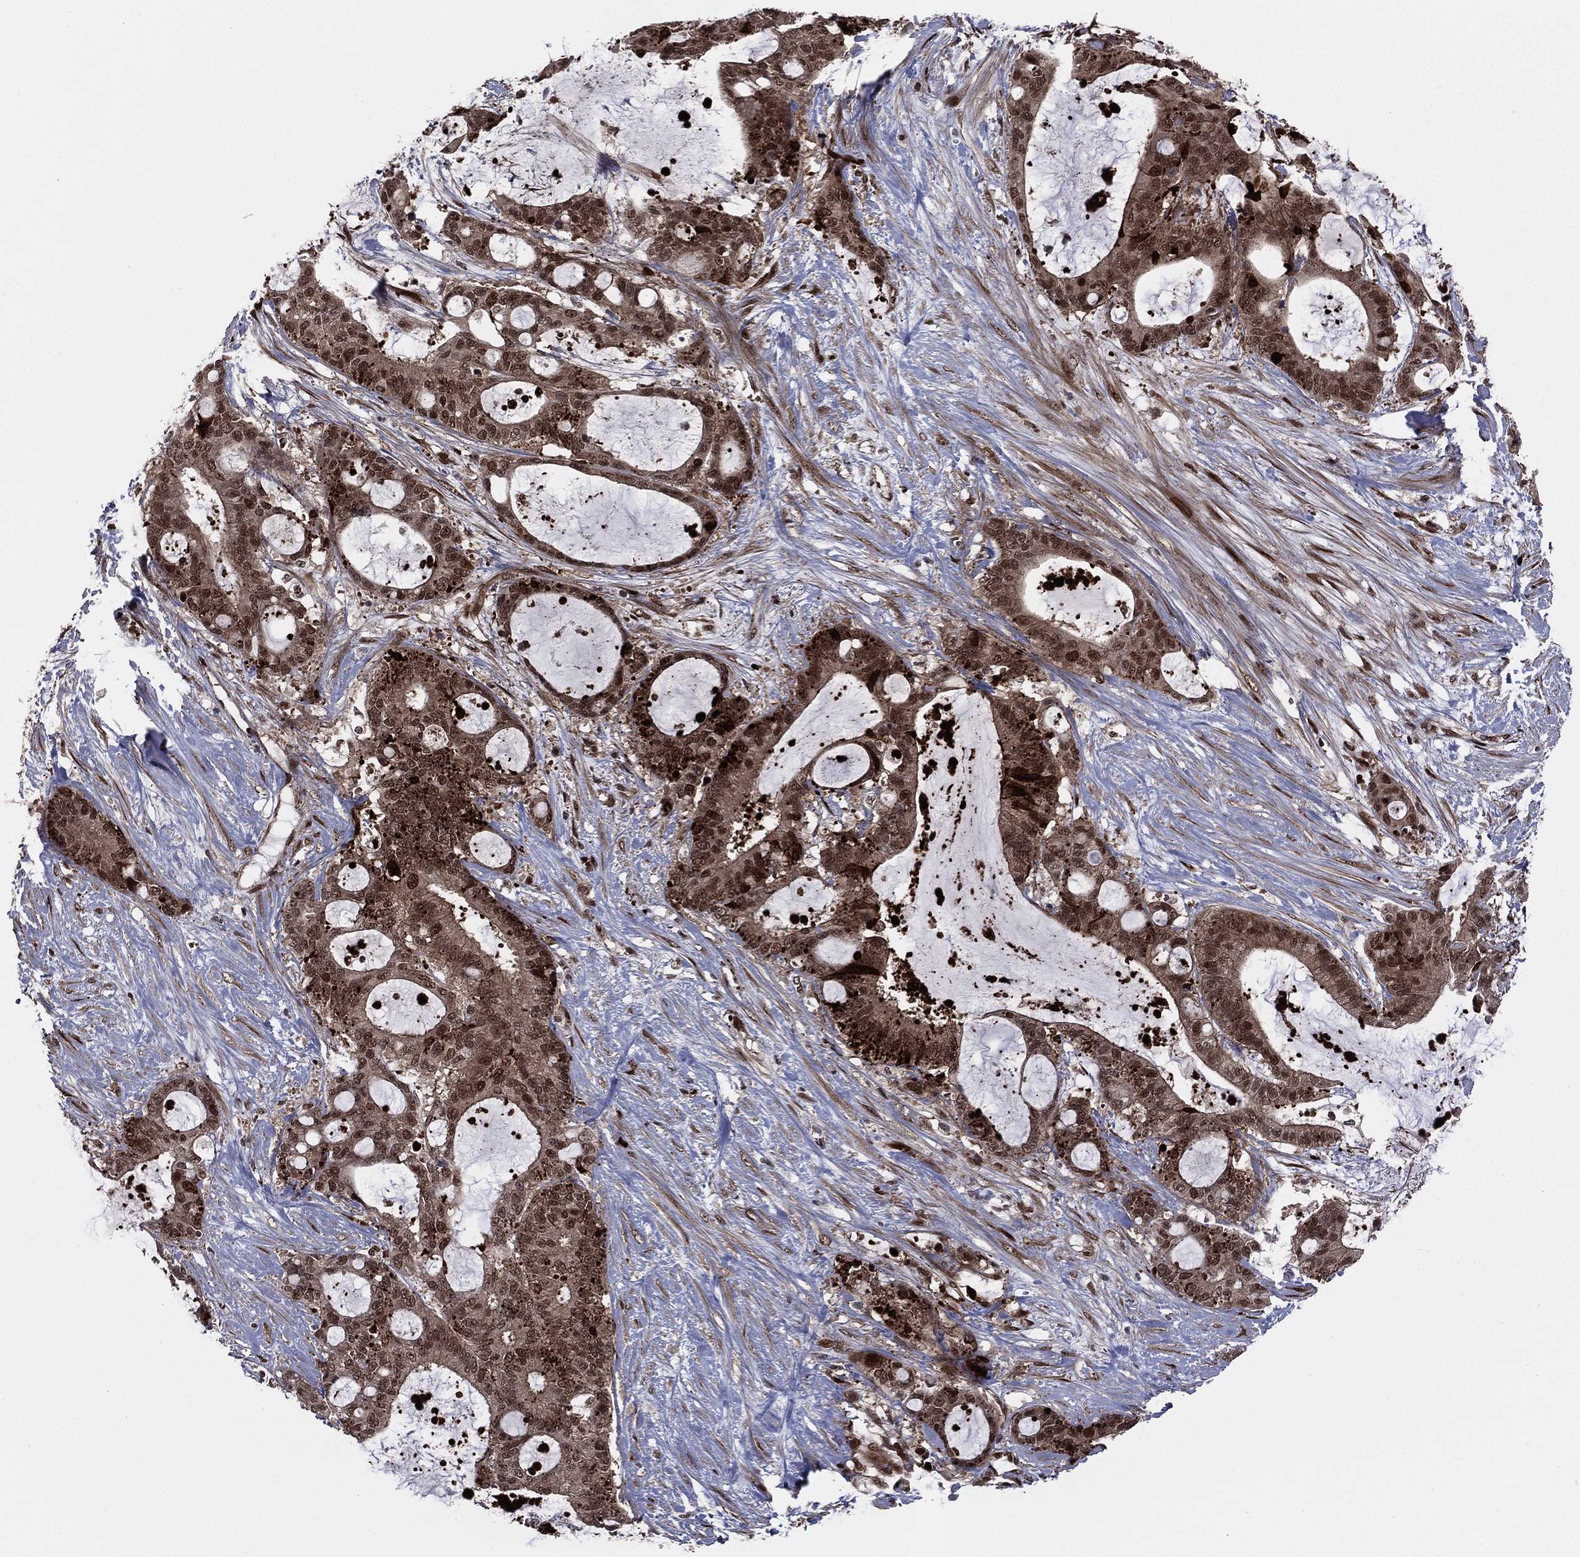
{"staining": {"intensity": "strong", "quantity": "25%-75%", "location": "nuclear"}, "tissue": "liver cancer", "cell_type": "Tumor cells", "image_type": "cancer", "snomed": [{"axis": "morphology", "description": "Normal tissue, NOS"}, {"axis": "morphology", "description": "Cholangiocarcinoma"}, {"axis": "topography", "description": "Liver"}, {"axis": "topography", "description": "Peripheral nerve tissue"}], "caption": "This photomicrograph exhibits cholangiocarcinoma (liver) stained with immunohistochemistry (IHC) to label a protein in brown. The nuclear of tumor cells show strong positivity for the protein. Nuclei are counter-stained blue.", "gene": "SMAD4", "patient": {"sex": "female", "age": 73}}